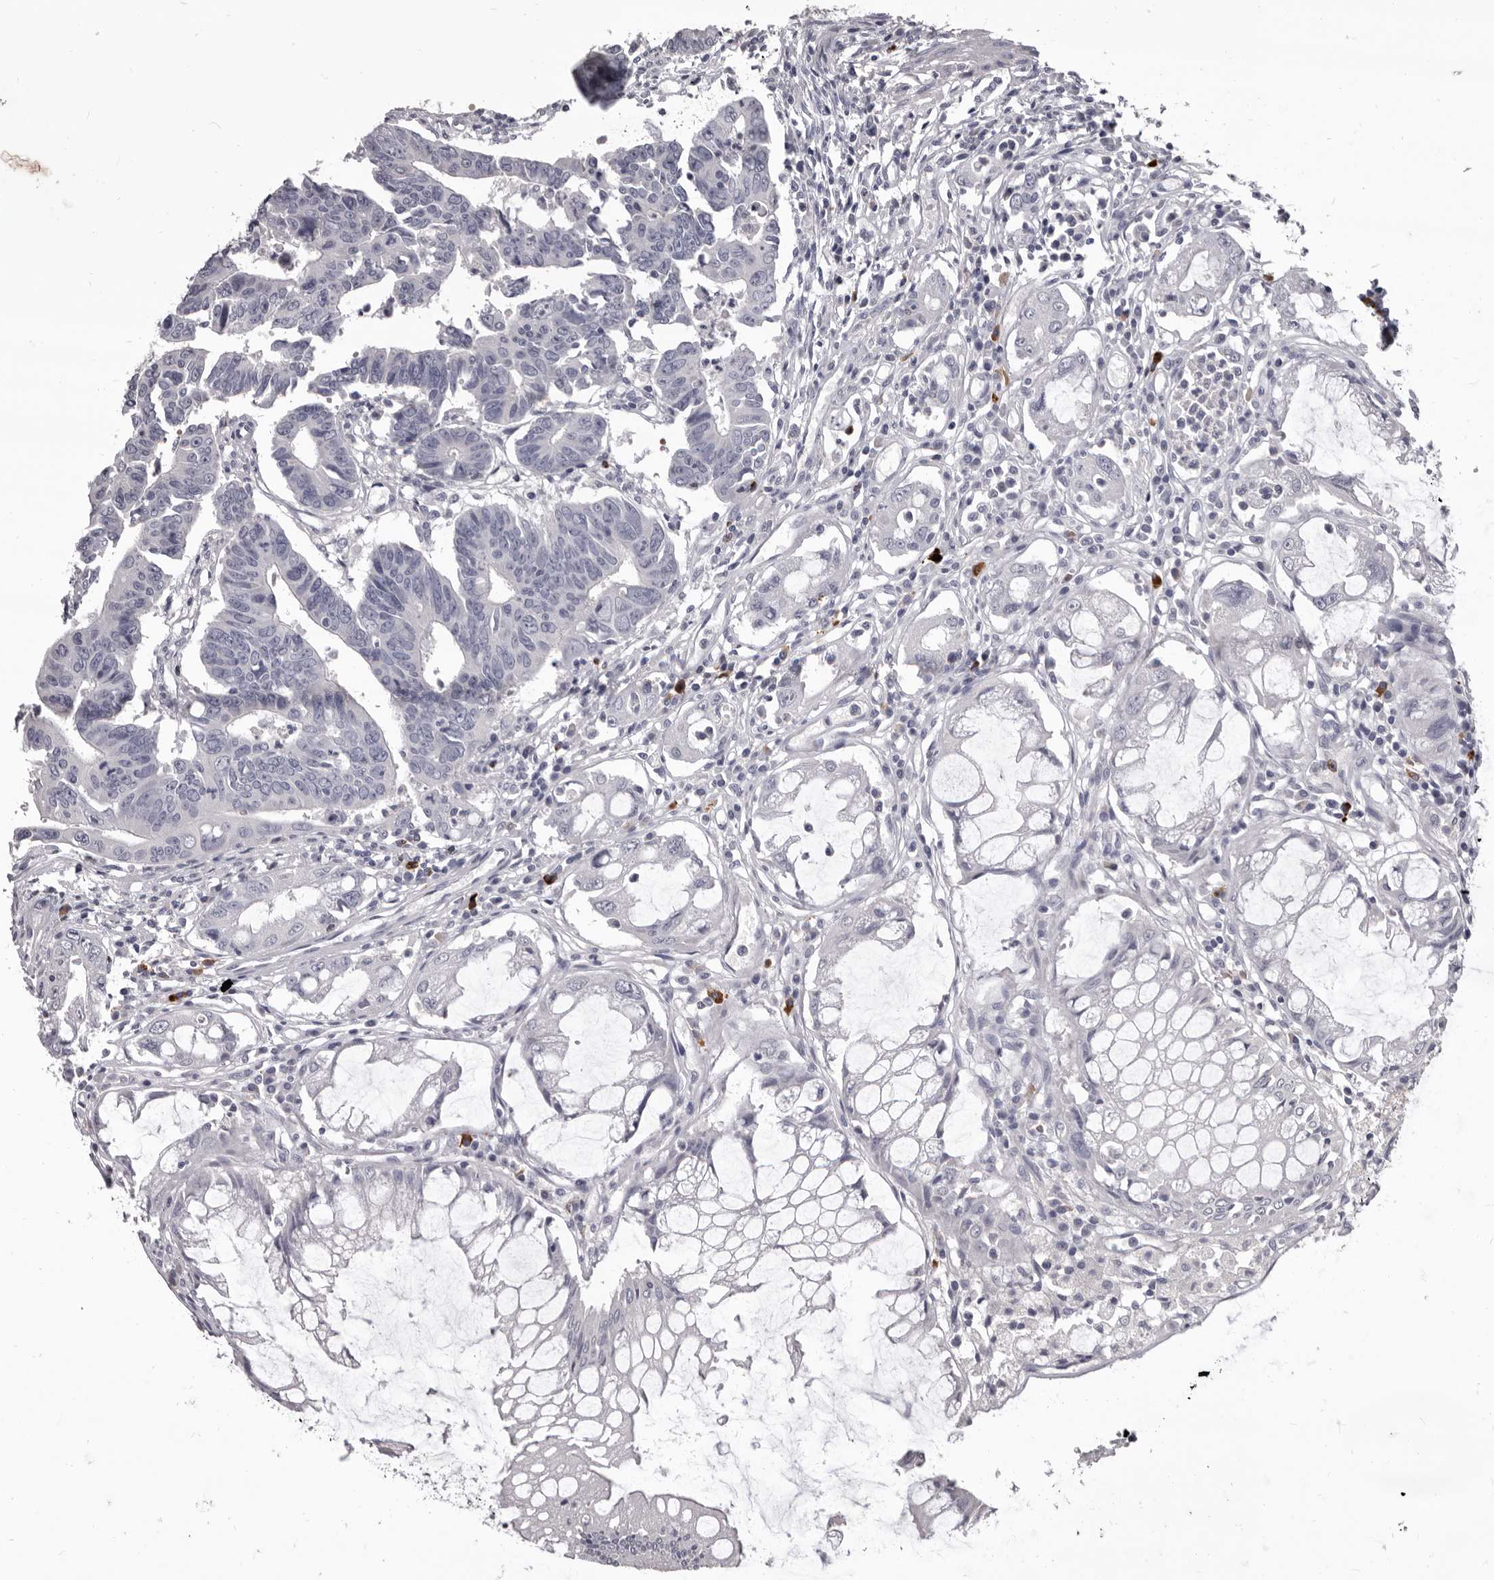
{"staining": {"intensity": "negative", "quantity": "none", "location": "none"}, "tissue": "colorectal cancer", "cell_type": "Tumor cells", "image_type": "cancer", "snomed": [{"axis": "morphology", "description": "Adenocarcinoma, NOS"}, {"axis": "topography", "description": "Rectum"}], "caption": "High power microscopy photomicrograph of an IHC histopathology image of colorectal cancer, revealing no significant staining in tumor cells.", "gene": "GZMH", "patient": {"sex": "female", "age": 65}}